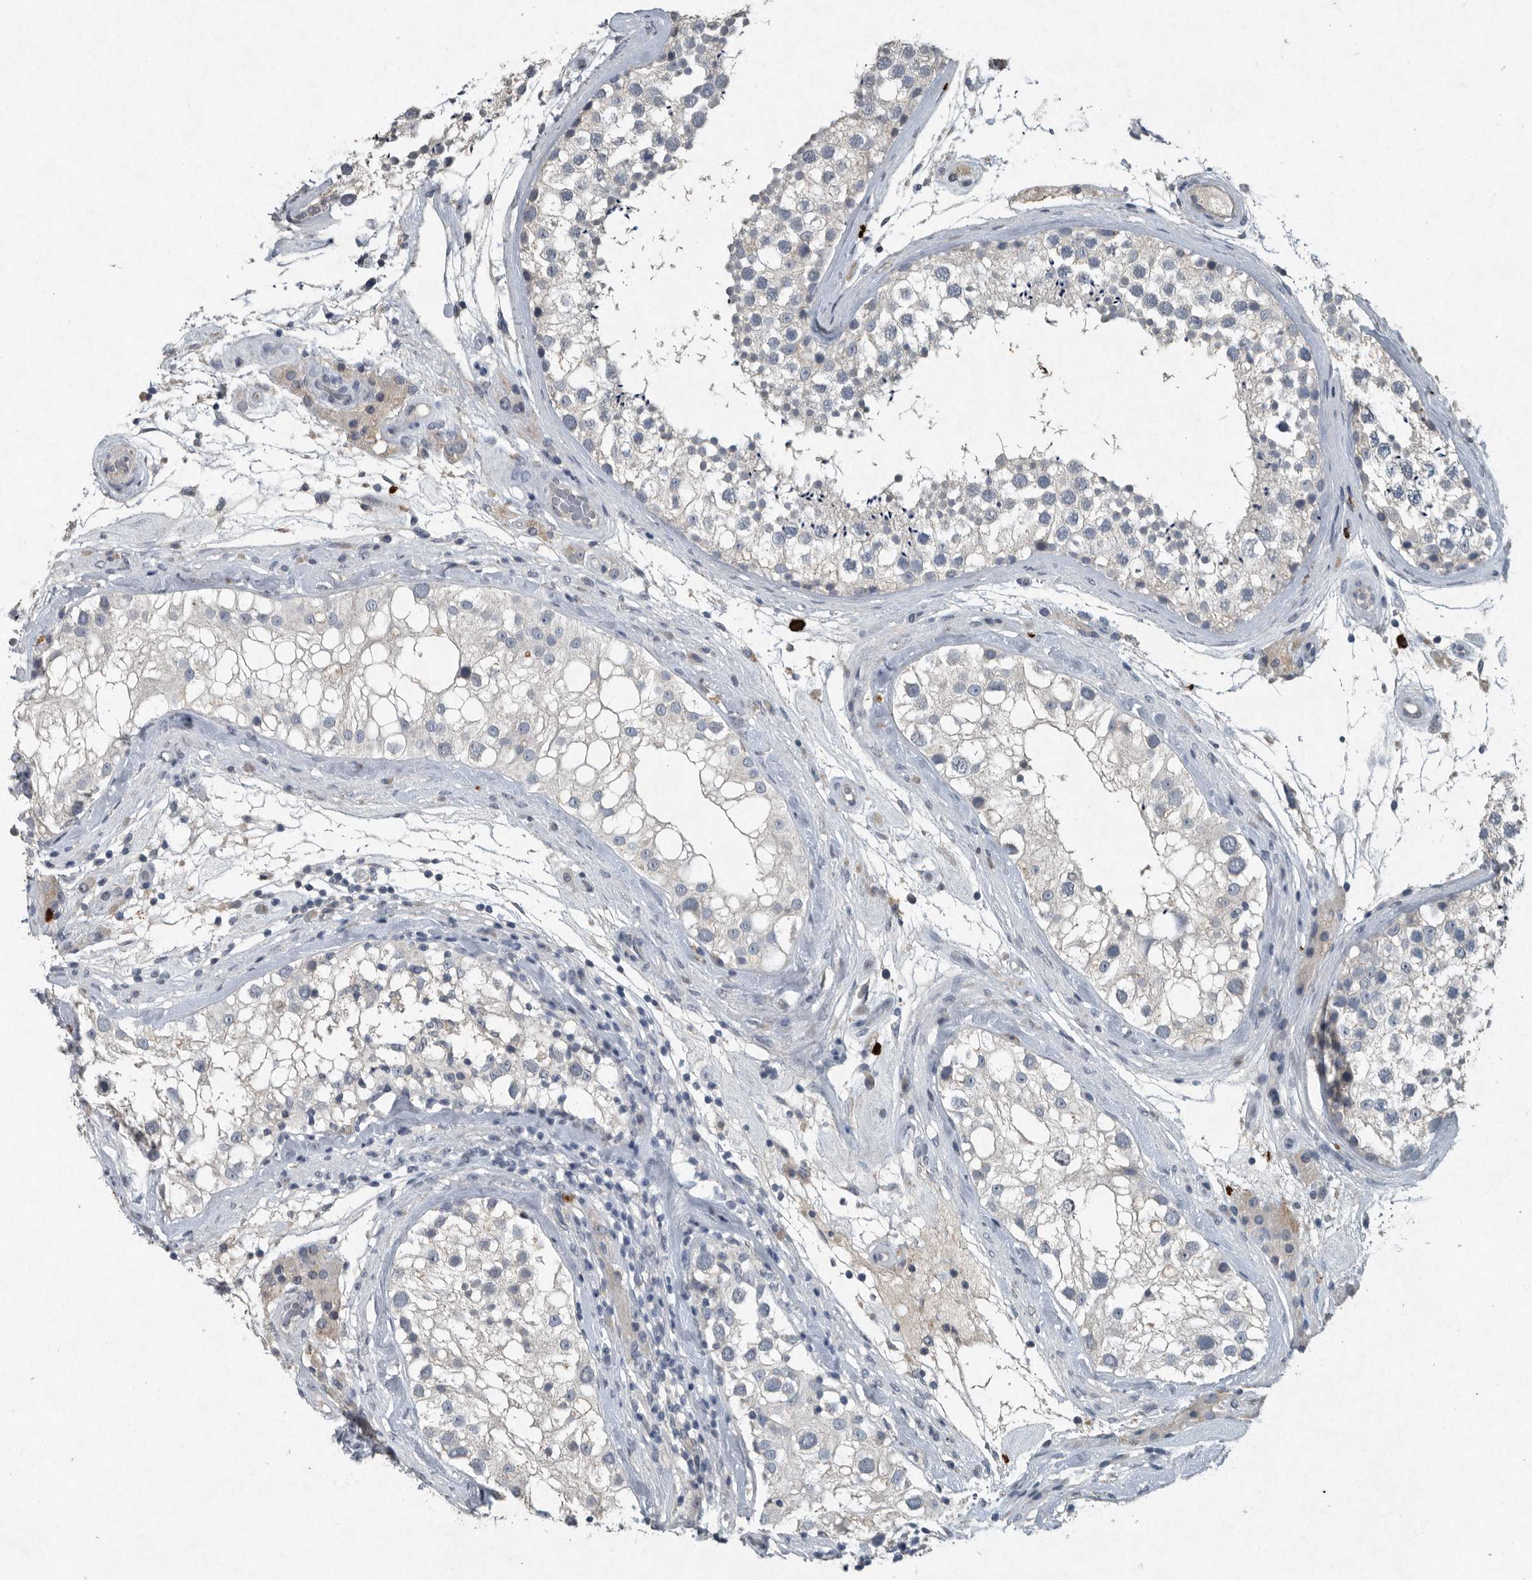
{"staining": {"intensity": "negative", "quantity": "none", "location": "none"}, "tissue": "testis", "cell_type": "Cells in seminiferous ducts", "image_type": "normal", "snomed": [{"axis": "morphology", "description": "Normal tissue, NOS"}, {"axis": "topography", "description": "Testis"}], "caption": "DAB immunohistochemical staining of unremarkable human testis demonstrates no significant staining in cells in seminiferous ducts. (Brightfield microscopy of DAB (3,3'-diaminobenzidine) IHC at high magnification).", "gene": "IL20", "patient": {"sex": "male", "age": 46}}